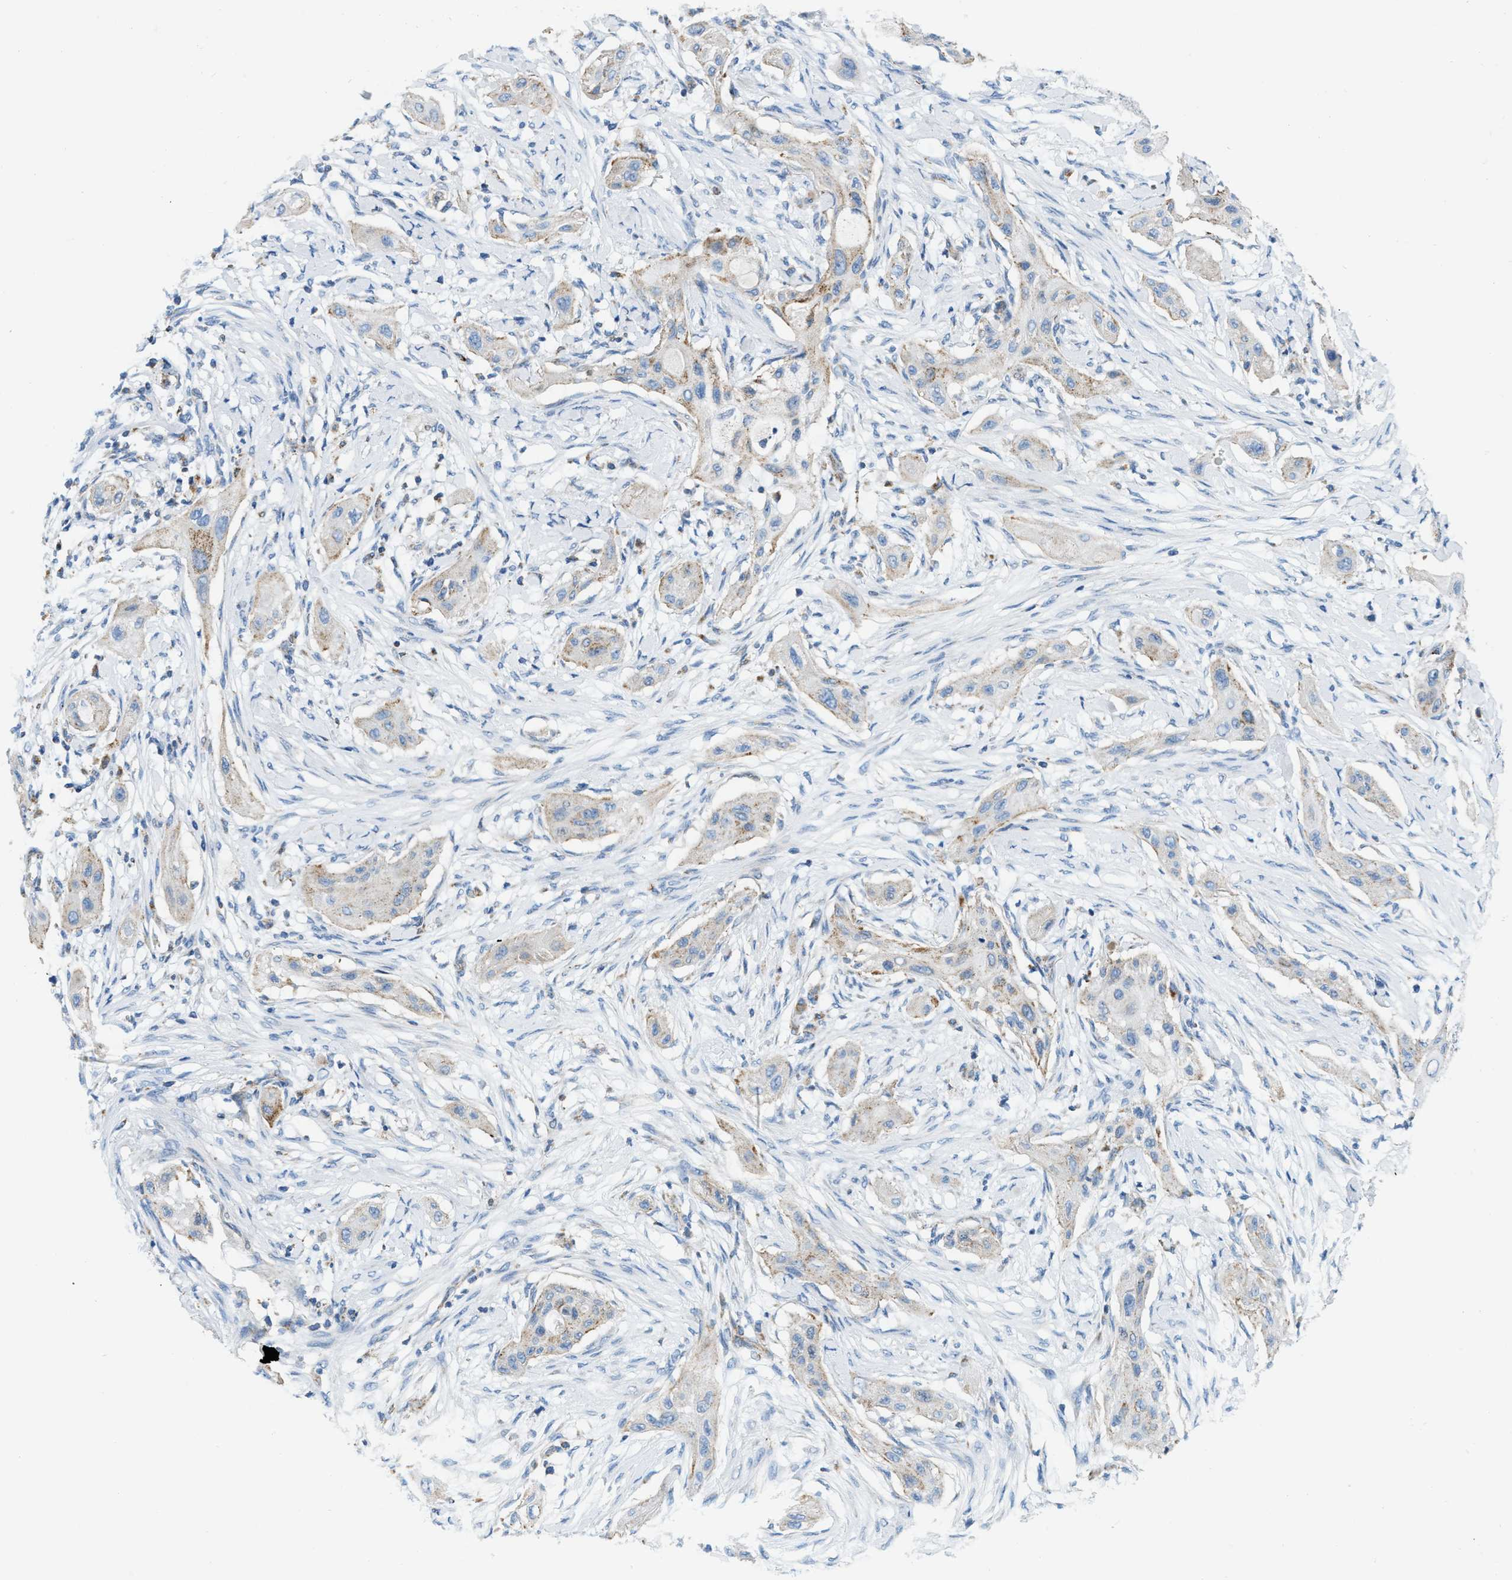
{"staining": {"intensity": "moderate", "quantity": "<25%", "location": "cytoplasmic/membranous"}, "tissue": "lung cancer", "cell_type": "Tumor cells", "image_type": "cancer", "snomed": [{"axis": "morphology", "description": "Squamous cell carcinoma, NOS"}, {"axis": "topography", "description": "Lung"}], "caption": "Immunohistochemistry (IHC) of human lung cancer (squamous cell carcinoma) displays low levels of moderate cytoplasmic/membranous staining in about <25% of tumor cells. Ihc stains the protein of interest in brown and the nuclei are stained blue.", "gene": "JADE1", "patient": {"sex": "female", "age": 47}}